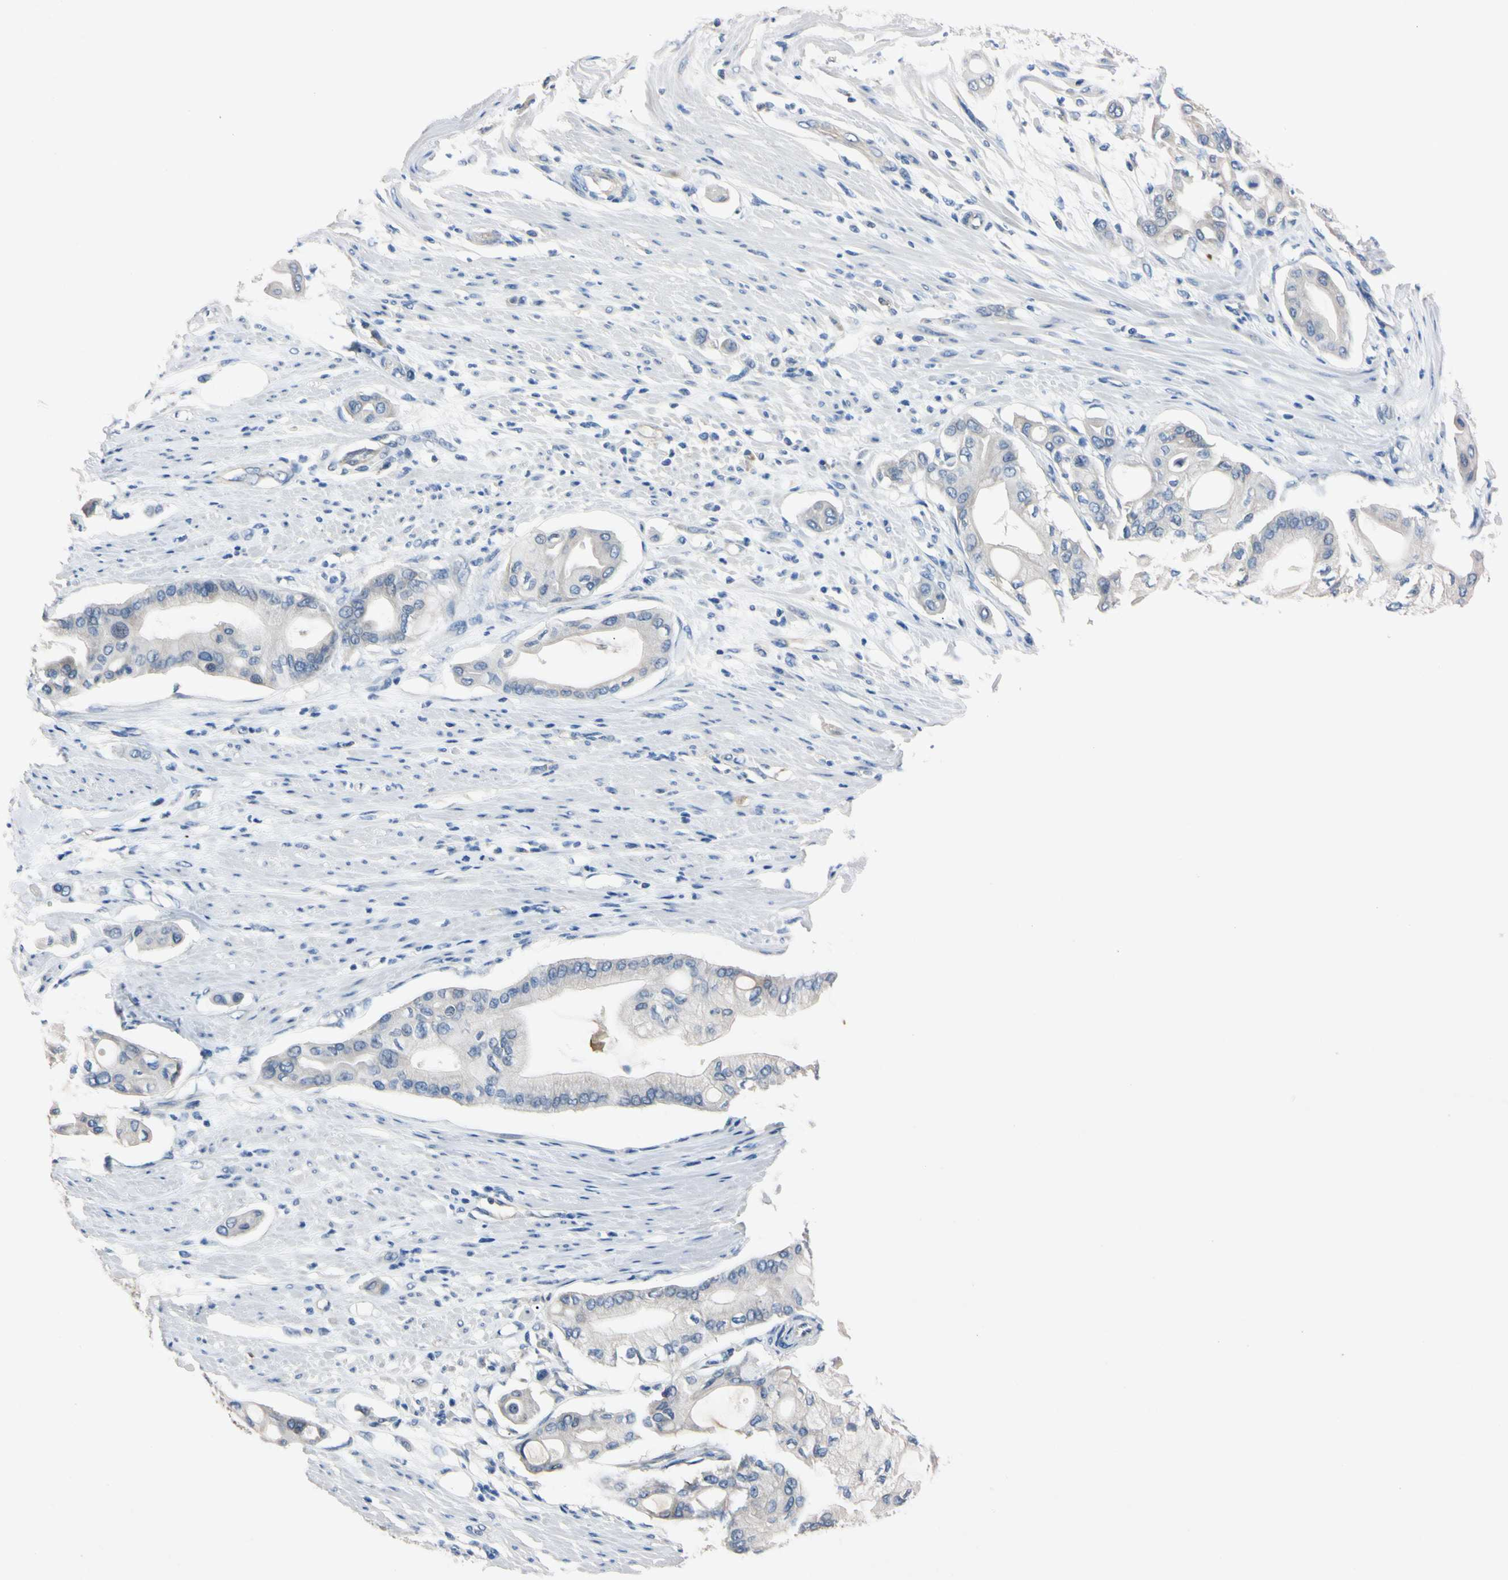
{"staining": {"intensity": "negative", "quantity": "none", "location": "none"}, "tissue": "pancreatic cancer", "cell_type": "Tumor cells", "image_type": "cancer", "snomed": [{"axis": "morphology", "description": "Adenocarcinoma, NOS"}, {"axis": "morphology", "description": "Adenocarcinoma, metastatic, NOS"}, {"axis": "topography", "description": "Lymph node"}, {"axis": "topography", "description": "Pancreas"}, {"axis": "topography", "description": "Duodenum"}], "caption": "Immunohistochemistry (IHC) micrograph of pancreatic metastatic adenocarcinoma stained for a protein (brown), which reveals no staining in tumor cells.", "gene": "PNKD", "patient": {"sex": "female", "age": 64}}